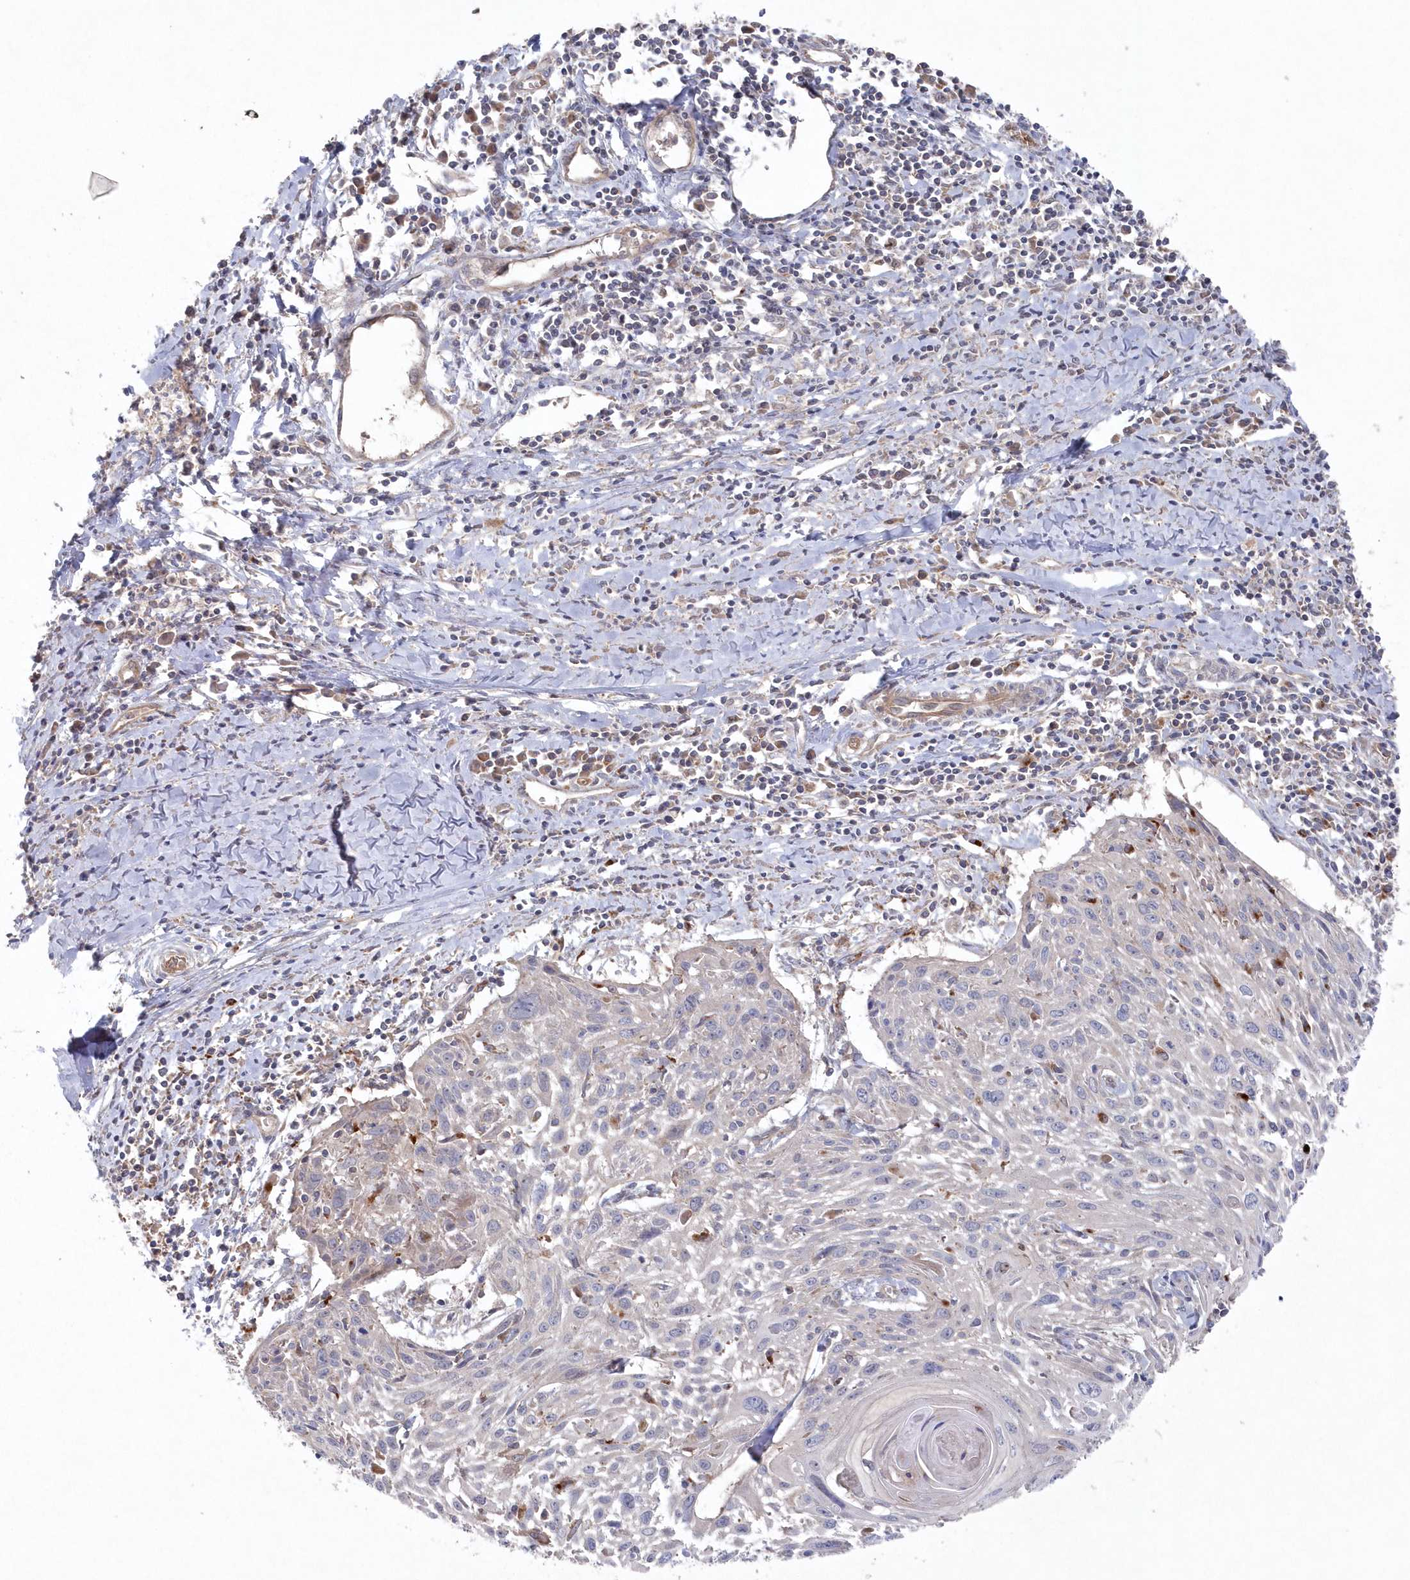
{"staining": {"intensity": "negative", "quantity": "none", "location": "none"}, "tissue": "cervical cancer", "cell_type": "Tumor cells", "image_type": "cancer", "snomed": [{"axis": "morphology", "description": "Squamous cell carcinoma, NOS"}, {"axis": "topography", "description": "Cervix"}], "caption": "DAB (3,3'-diaminobenzidine) immunohistochemical staining of human squamous cell carcinoma (cervical) reveals no significant staining in tumor cells.", "gene": "ASNSD1", "patient": {"sex": "female", "age": 51}}